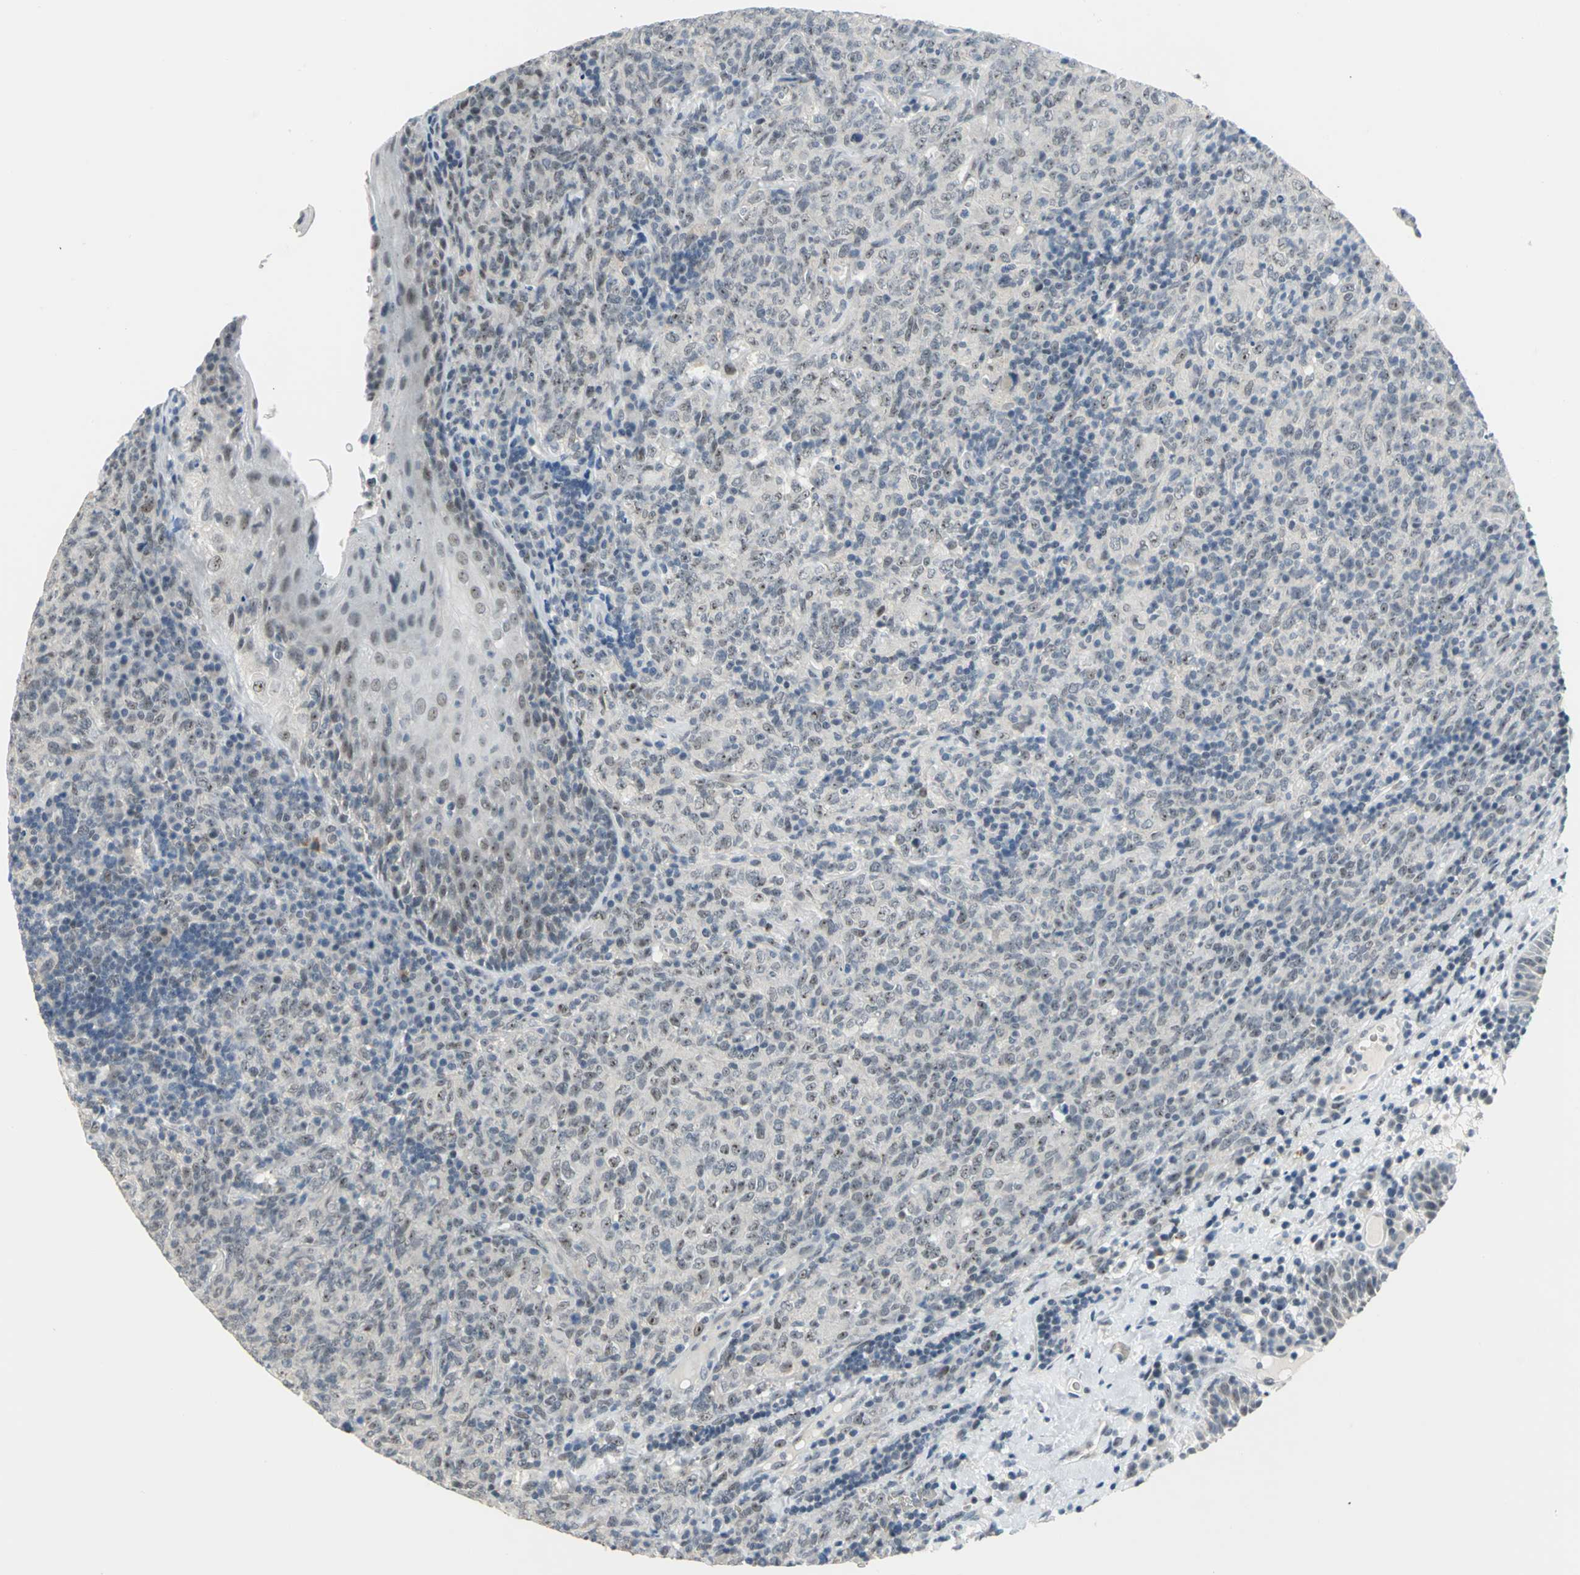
{"staining": {"intensity": "weak", "quantity": "25%-75%", "location": "nuclear"}, "tissue": "lymphoma", "cell_type": "Tumor cells", "image_type": "cancer", "snomed": [{"axis": "morphology", "description": "Malignant lymphoma, non-Hodgkin's type, High grade"}, {"axis": "topography", "description": "Tonsil"}], "caption": "Lymphoma stained with immunohistochemistry exhibits weak nuclear staining in approximately 25%-75% of tumor cells. The staining is performed using DAB brown chromogen to label protein expression. The nuclei are counter-stained blue using hematoxylin.", "gene": "GLI3", "patient": {"sex": "female", "age": 36}}